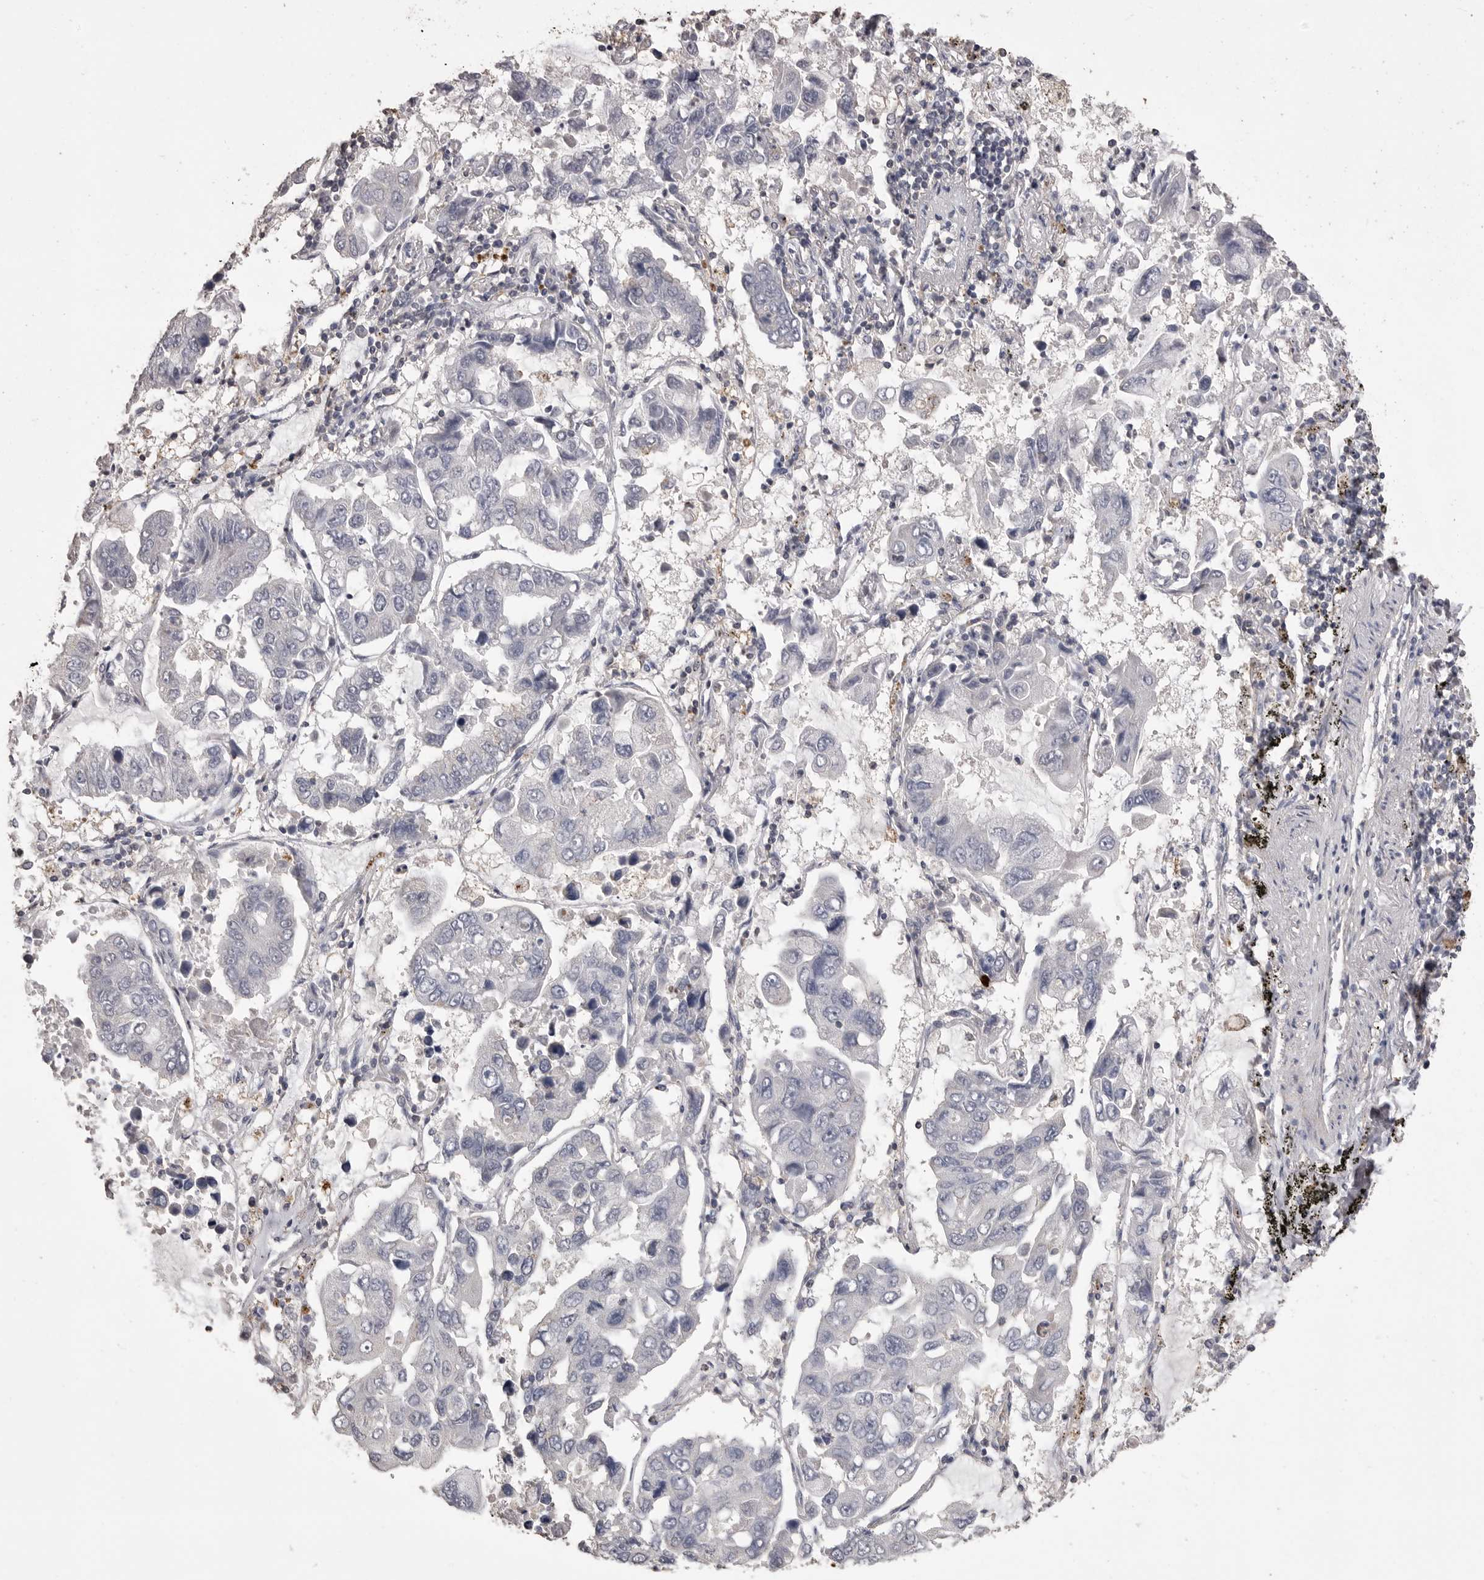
{"staining": {"intensity": "negative", "quantity": "none", "location": "none"}, "tissue": "lung cancer", "cell_type": "Tumor cells", "image_type": "cancer", "snomed": [{"axis": "morphology", "description": "Adenocarcinoma, NOS"}, {"axis": "topography", "description": "Lung"}], "caption": "An immunohistochemistry (IHC) micrograph of adenocarcinoma (lung) is shown. There is no staining in tumor cells of adenocarcinoma (lung).", "gene": "MMP7", "patient": {"sex": "male", "age": 64}}